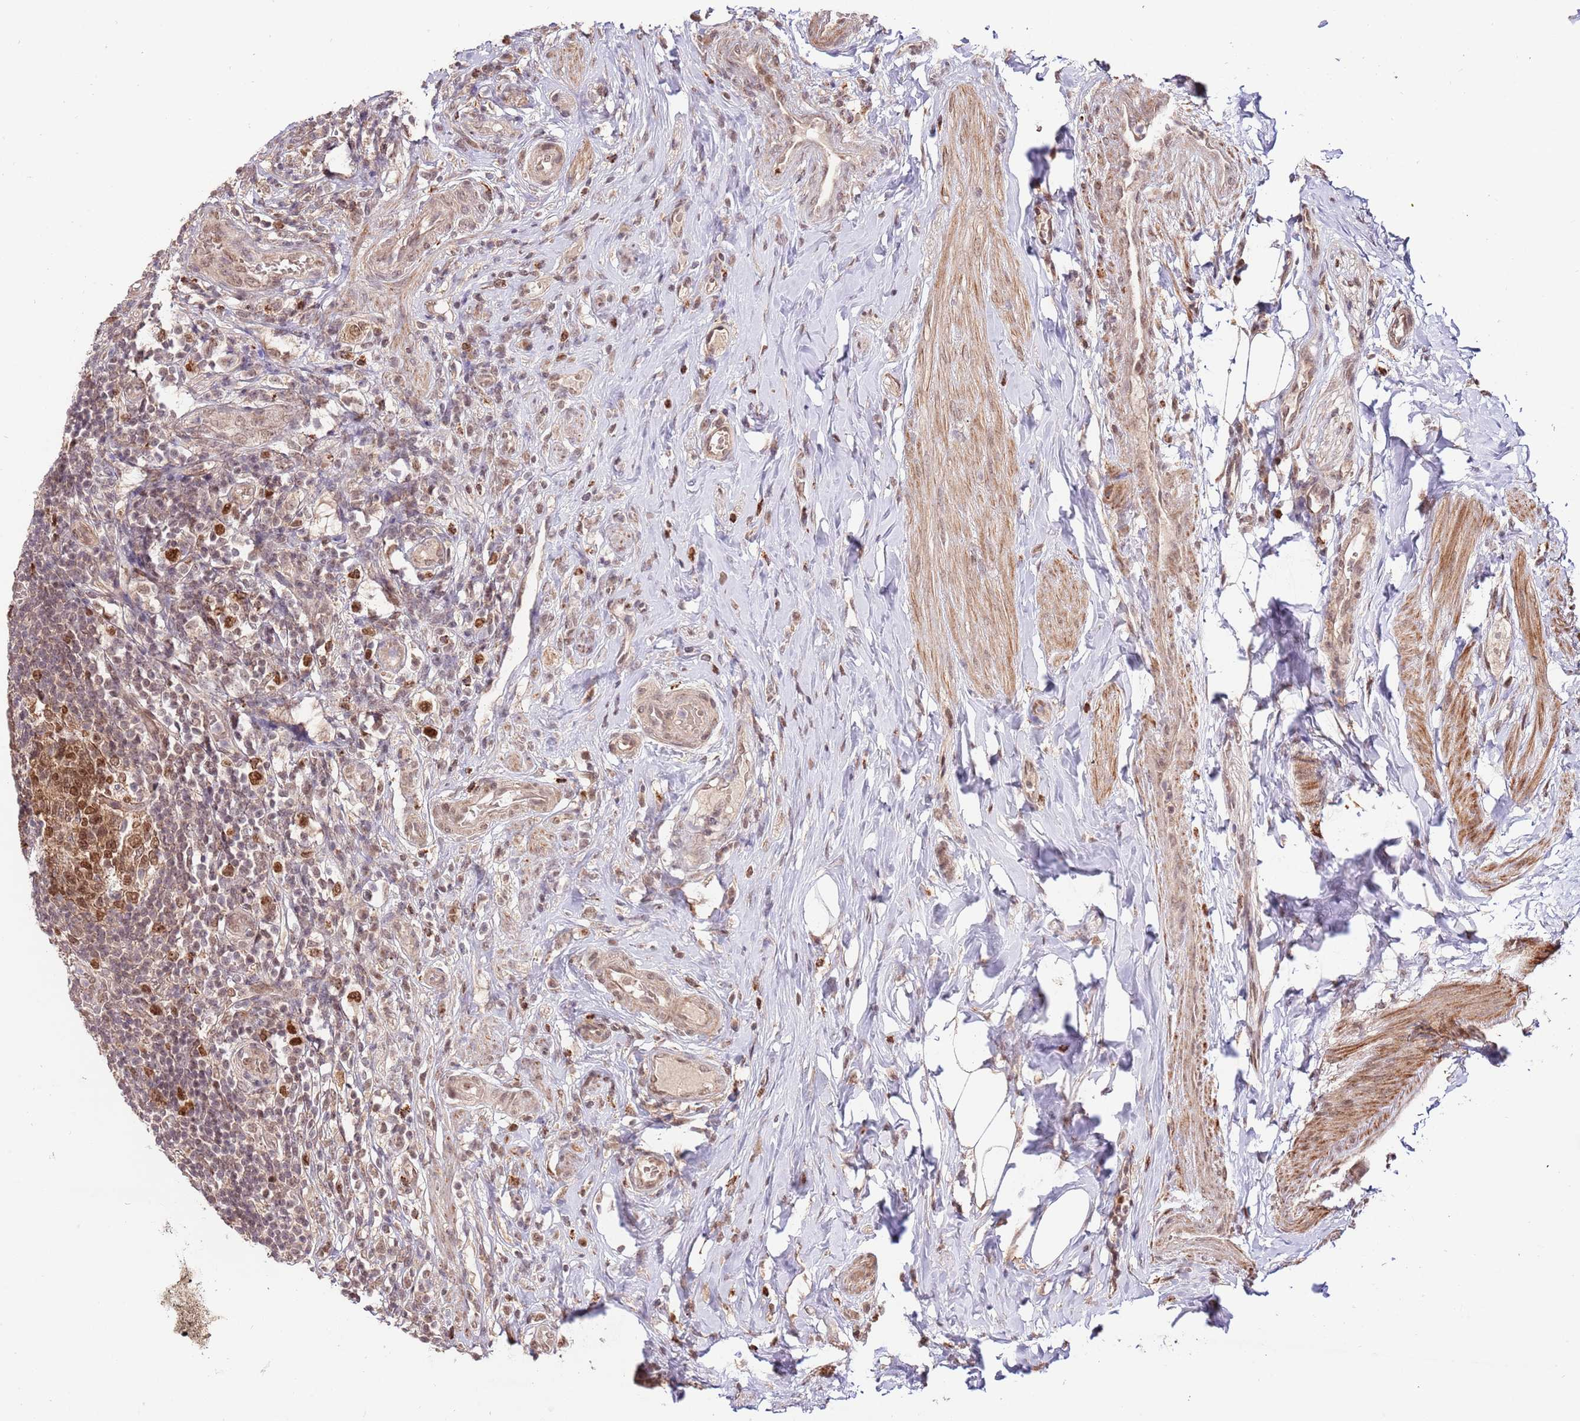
{"staining": {"intensity": "moderate", "quantity": ">75%", "location": "cytoplasmic/membranous,nuclear"}, "tissue": "appendix", "cell_type": "Glandular cells", "image_type": "normal", "snomed": [{"axis": "morphology", "description": "Normal tissue, NOS"}, {"axis": "topography", "description": "Appendix"}], "caption": "About >75% of glandular cells in unremarkable human appendix exhibit moderate cytoplasmic/membranous,nuclear protein positivity as visualized by brown immunohistochemical staining.", "gene": "RIF1", "patient": {"sex": "female", "age": 43}}